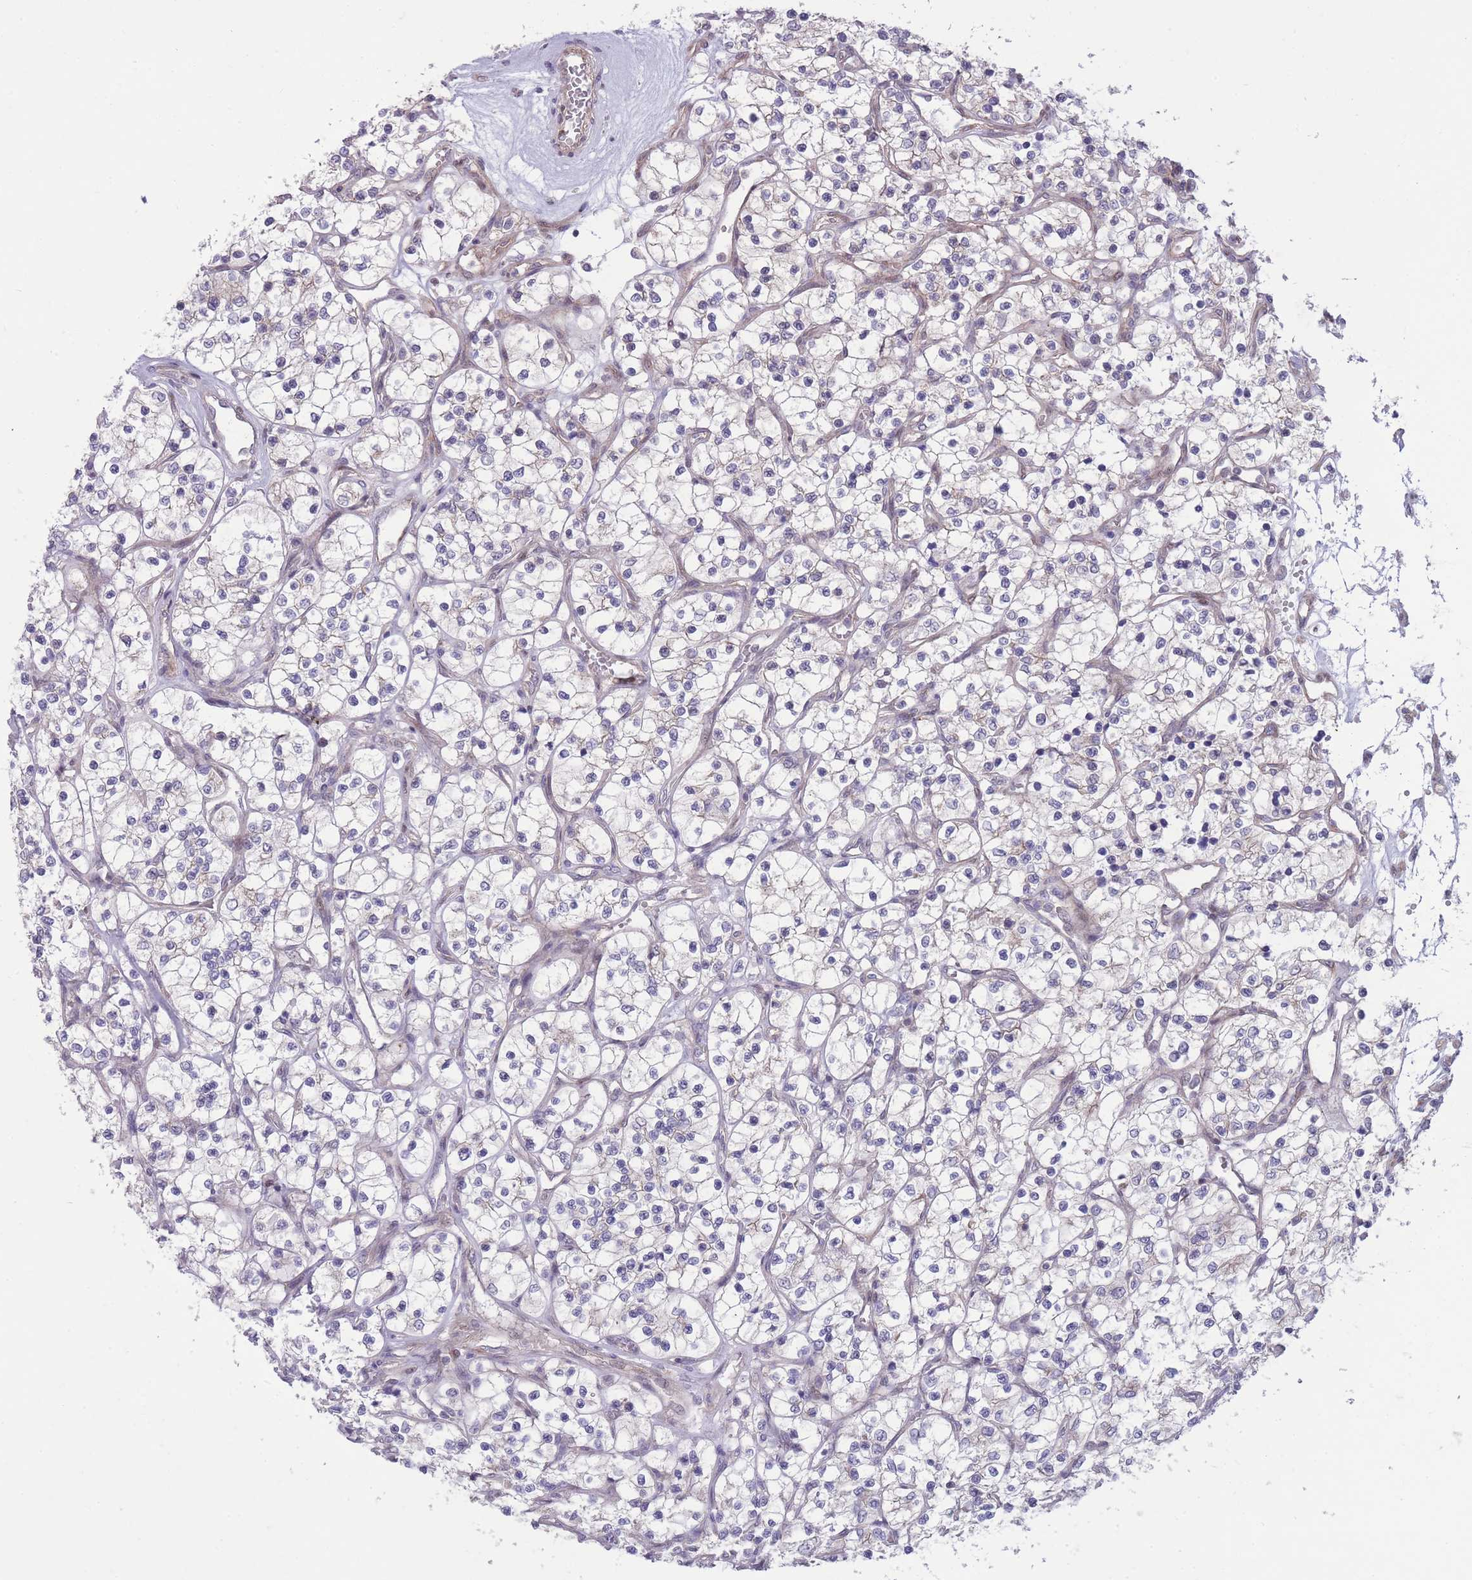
{"staining": {"intensity": "negative", "quantity": "none", "location": "none"}, "tissue": "renal cancer", "cell_type": "Tumor cells", "image_type": "cancer", "snomed": [{"axis": "morphology", "description": "Adenocarcinoma, NOS"}, {"axis": "topography", "description": "Kidney"}], "caption": "Immunohistochemical staining of renal adenocarcinoma demonstrates no significant staining in tumor cells.", "gene": "RIC8A", "patient": {"sex": "female", "age": 69}}